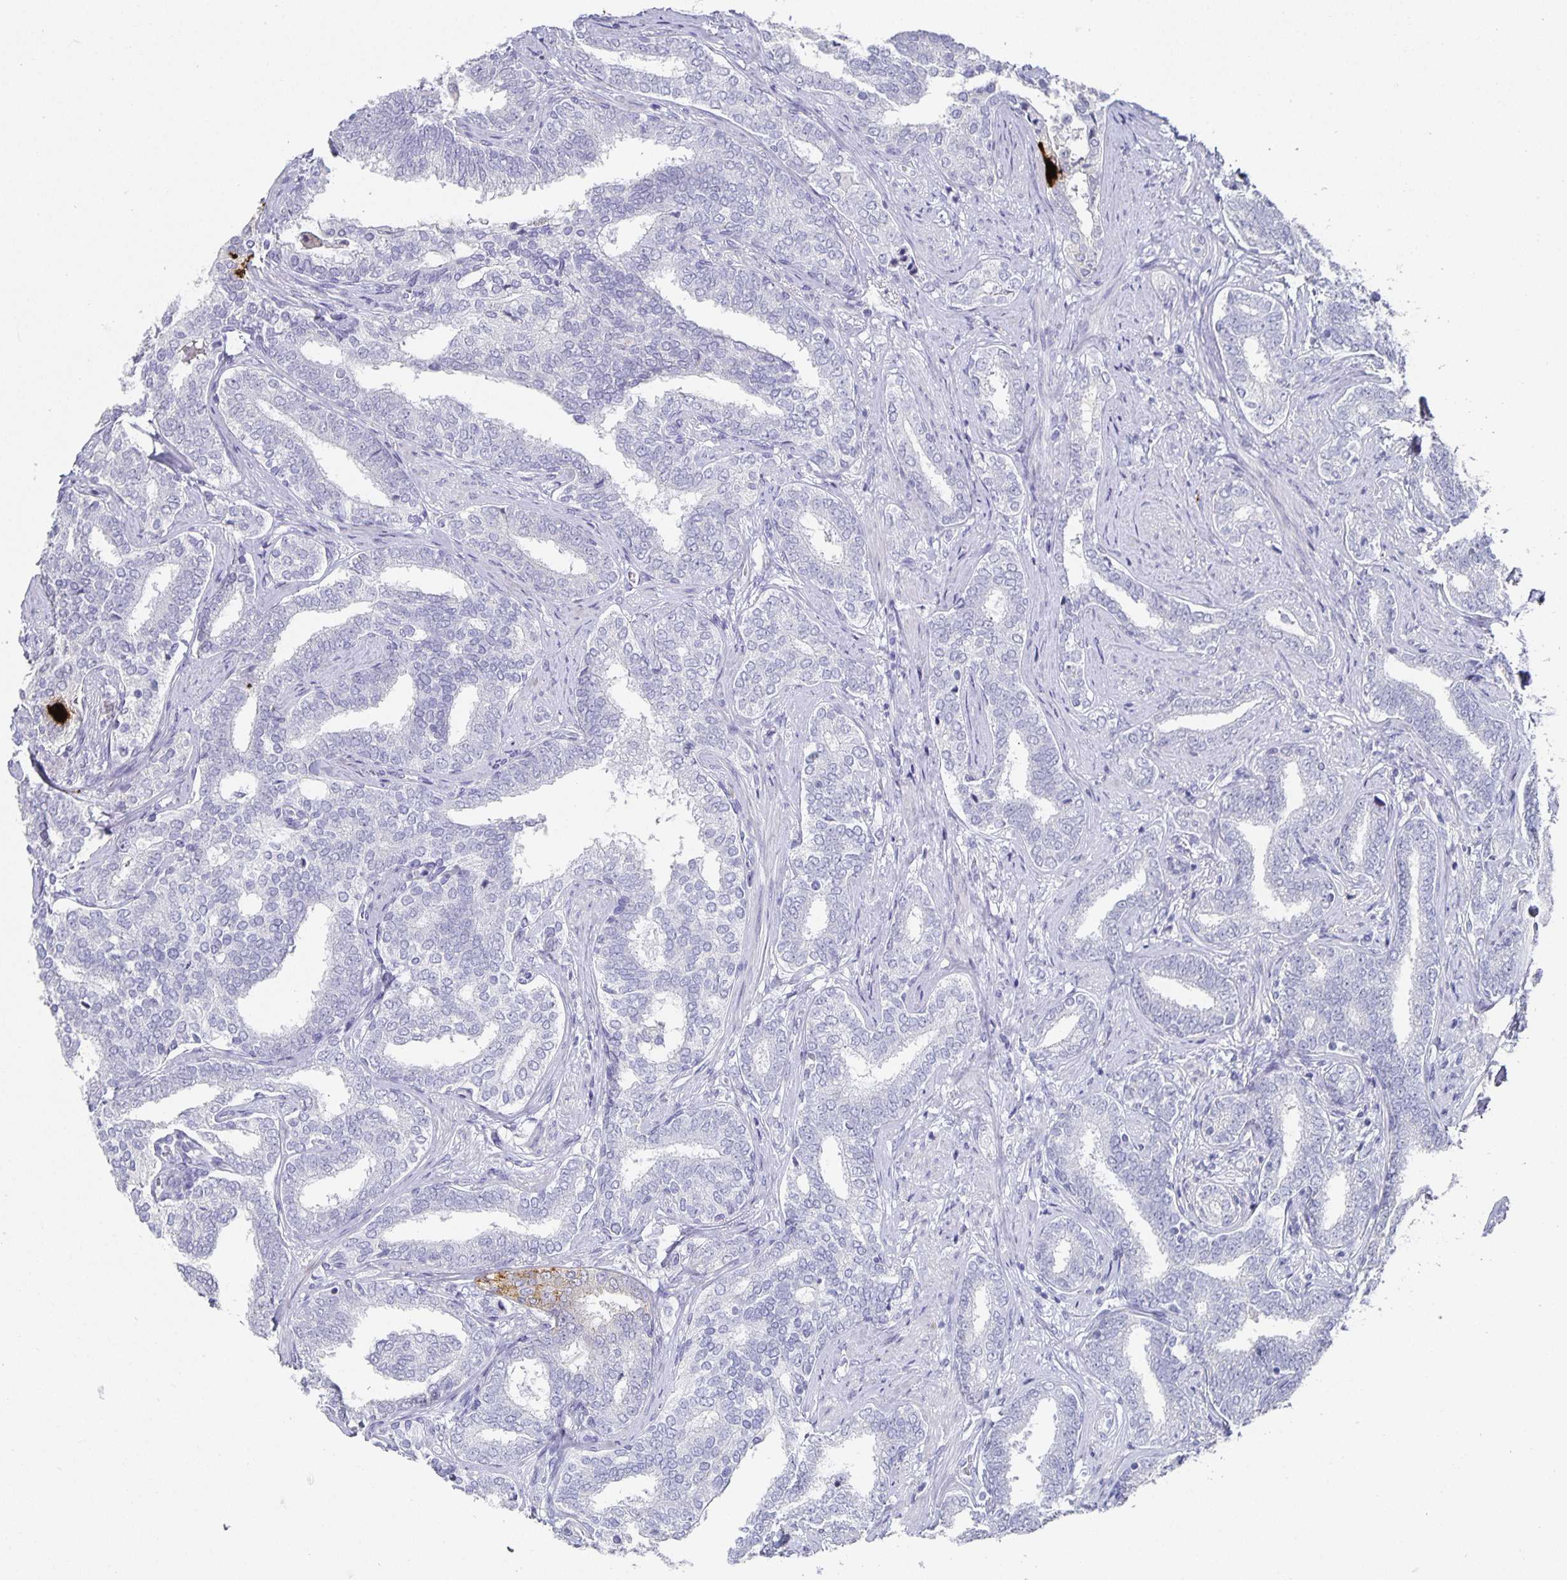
{"staining": {"intensity": "negative", "quantity": "none", "location": "none"}, "tissue": "prostate cancer", "cell_type": "Tumor cells", "image_type": "cancer", "snomed": [{"axis": "morphology", "description": "Adenocarcinoma, High grade"}, {"axis": "topography", "description": "Prostate"}], "caption": "Adenocarcinoma (high-grade) (prostate) was stained to show a protein in brown. There is no significant expression in tumor cells.", "gene": "CHGA", "patient": {"sex": "male", "age": 72}}